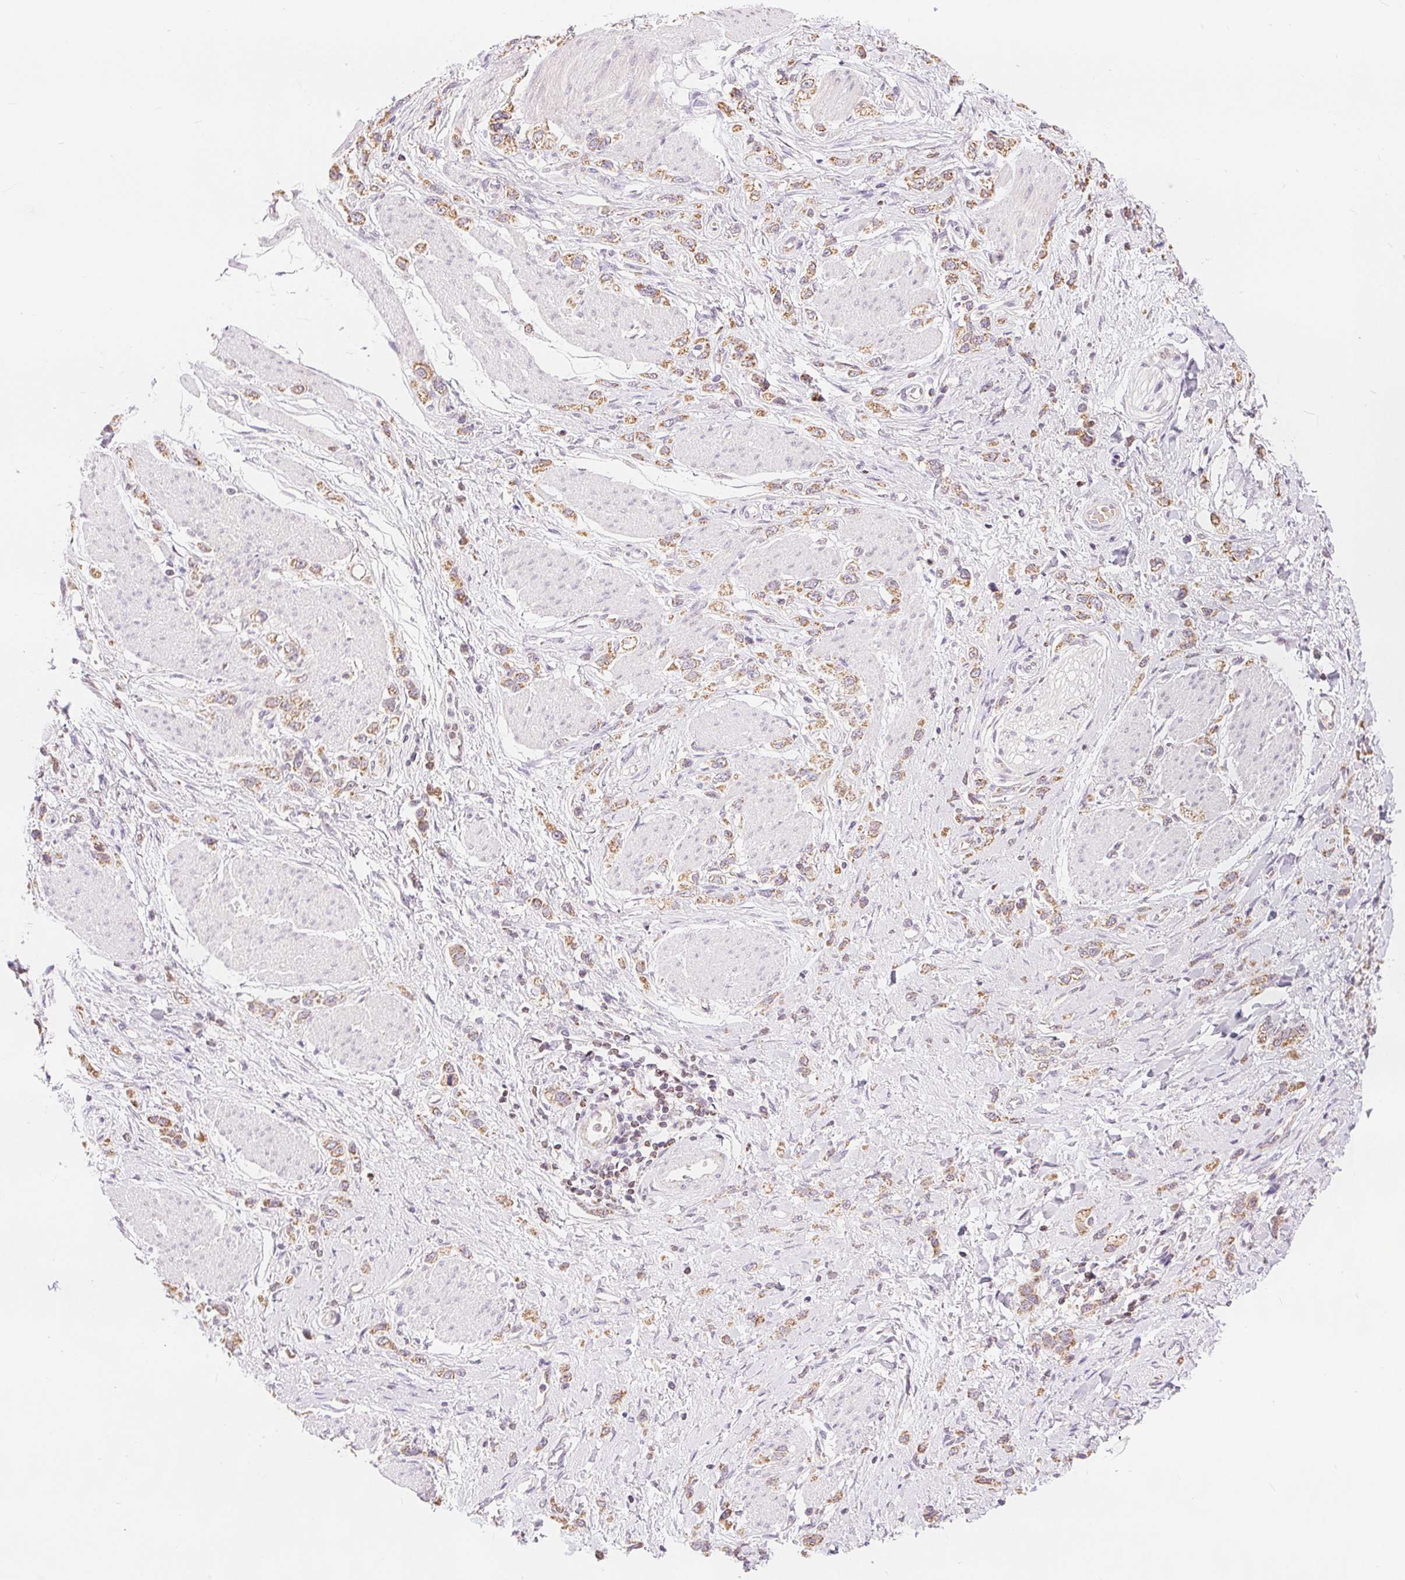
{"staining": {"intensity": "moderate", "quantity": ">75%", "location": "cytoplasmic/membranous"}, "tissue": "stomach cancer", "cell_type": "Tumor cells", "image_type": "cancer", "snomed": [{"axis": "morphology", "description": "Adenocarcinoma, NOS"}, {"axis": "topography", "description": "Stomach"}], "caption": "Protein analysis of stomach adenocarcinoma tissue exhibits moderate cytoplasmic/membranous expression in about >75% of tumor cells.", "gene": "POU2F2", "patient": {"sex": "female", "age": 65}}